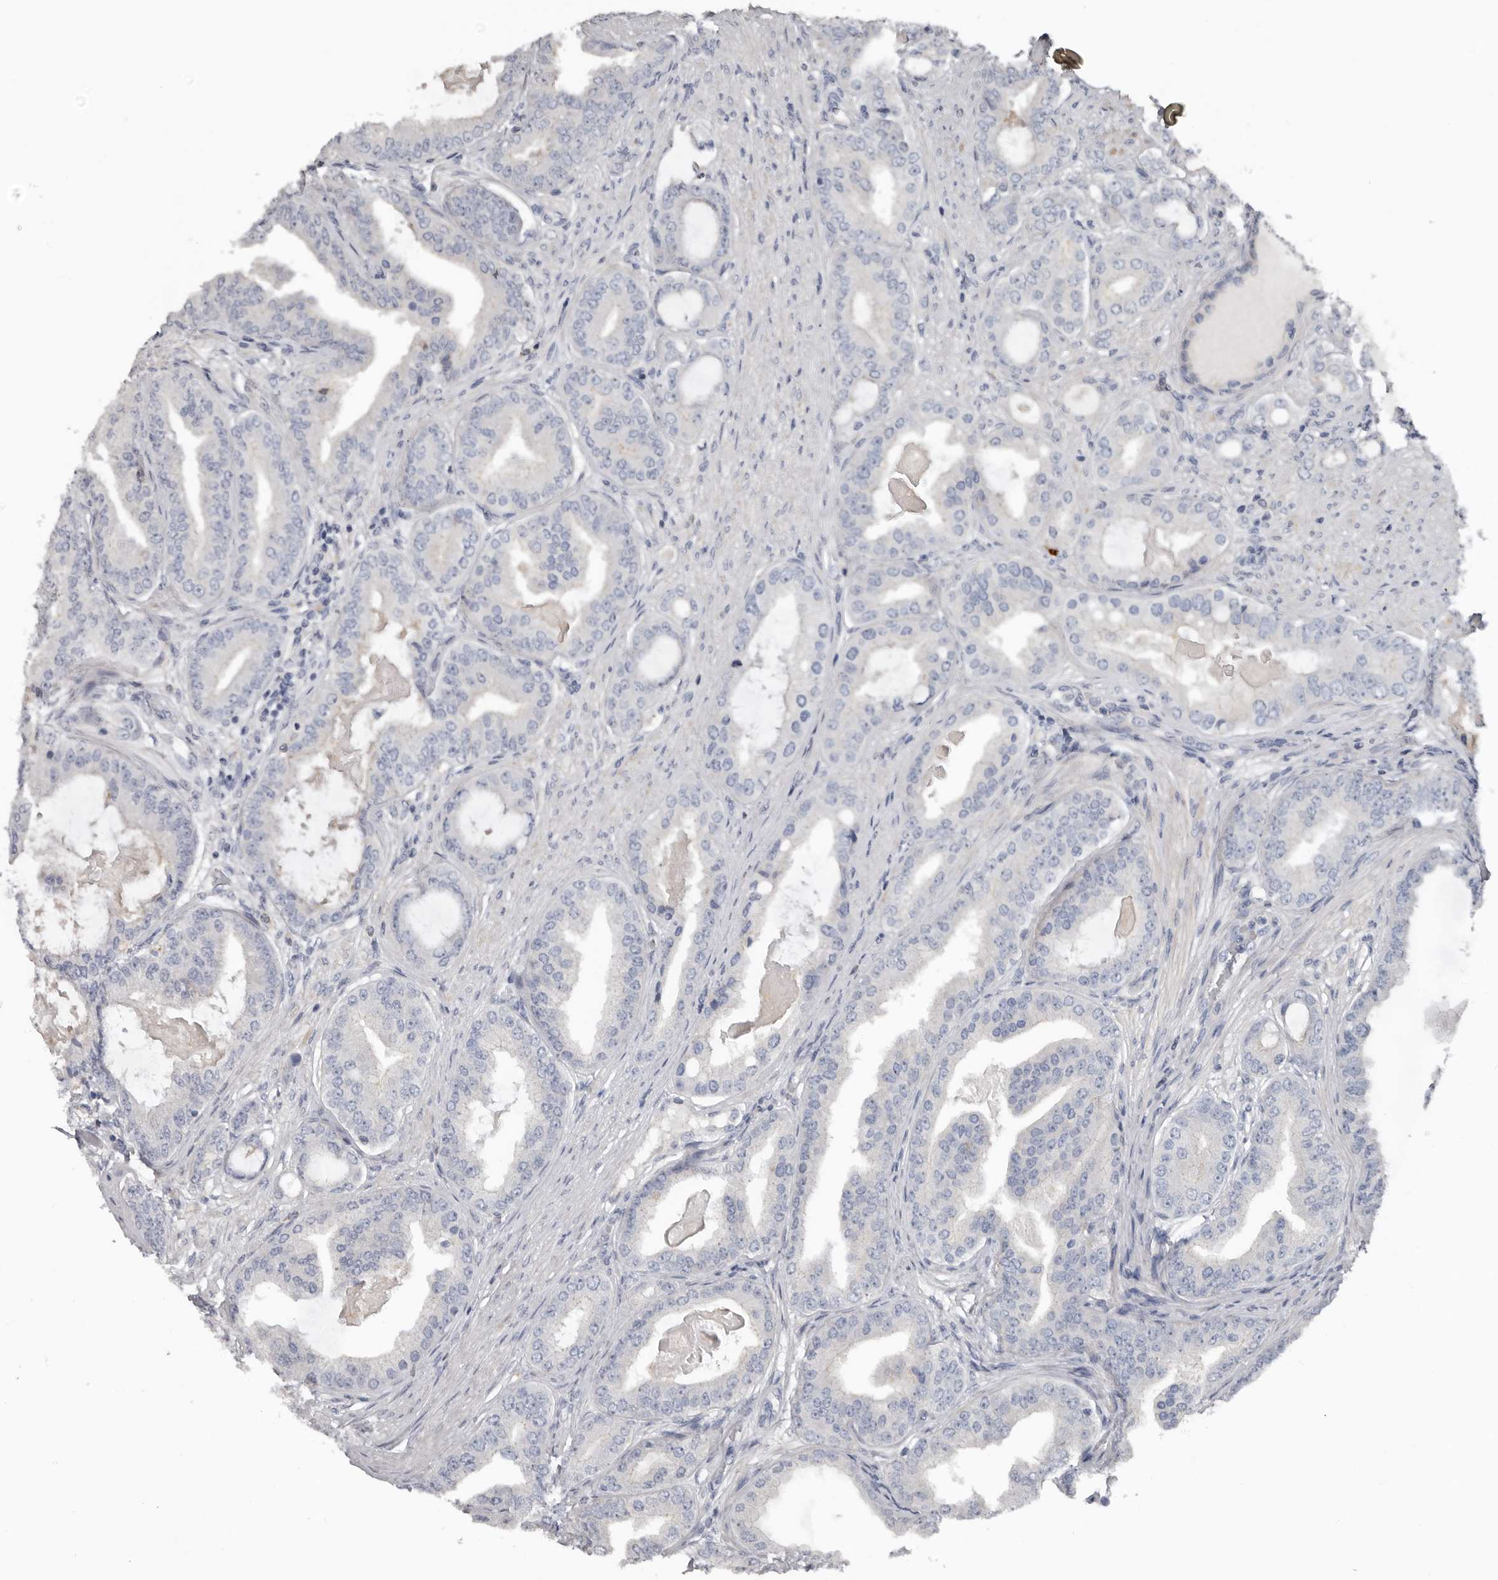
{"staining": {"intensity": "negative", "quantity": "none", "location": "none"}, "tissue": "prostate cancer", "cell_type": "Tumor cells", "image_type": "cancer", "snomed": [{"axis": "morphology", "description": "Adenocarcinoma, High grade"}, {"axis": "topography", "description": "Prostate"}], "caption": "A photomicrograph of prostate high-grade adenocarcinoma stained for a protein reveals no brown staining in tumor cells. The staining is performed using DAB brown chromogen with nuclei counter-stained in using hematoxylin.", "gene": "FABP7", "patient": {"sex": "male", "age": 60}}